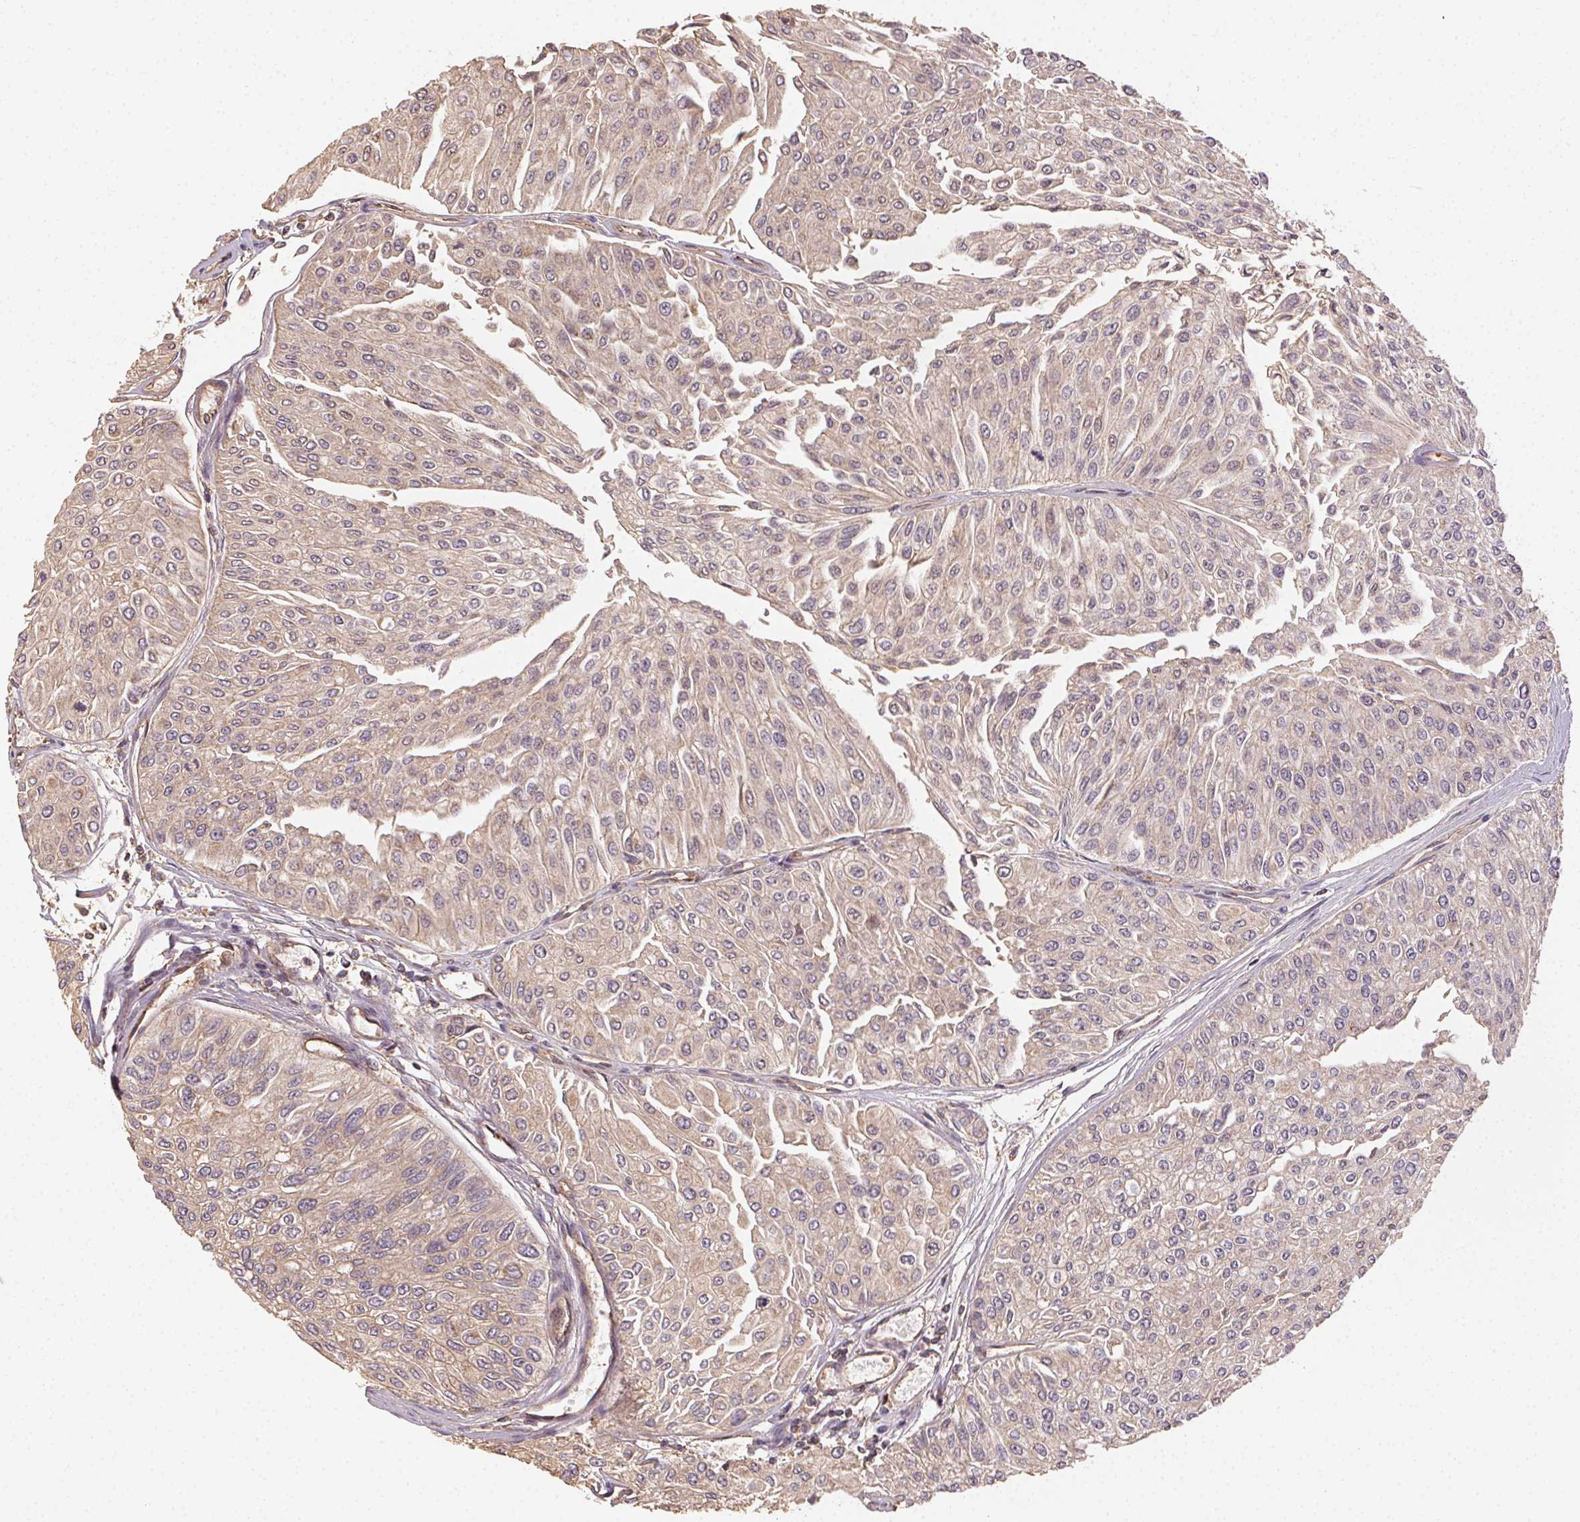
{"staining": {"intensity": "weak", "quantity": ">75%", "location": "cytoplasmic/membranous"}, "tissue": "urothelial cancer", "cell_type": "Tumor cells", "image_type": "cancer", "snomed": [{"axis": "morphology", "description": "Urothelial carcinoma, NOS"}, {"axis": "topography", "description": "Urinary bladder"}], "caption": "This histopathology image reveals IHC staining of human urothelial cancer, with low weak cytoplasmic/membranous positivity in approximately >75% of tumor cells.", "gene": "RALA", "patient": {"sex": "male", "age": 67}}